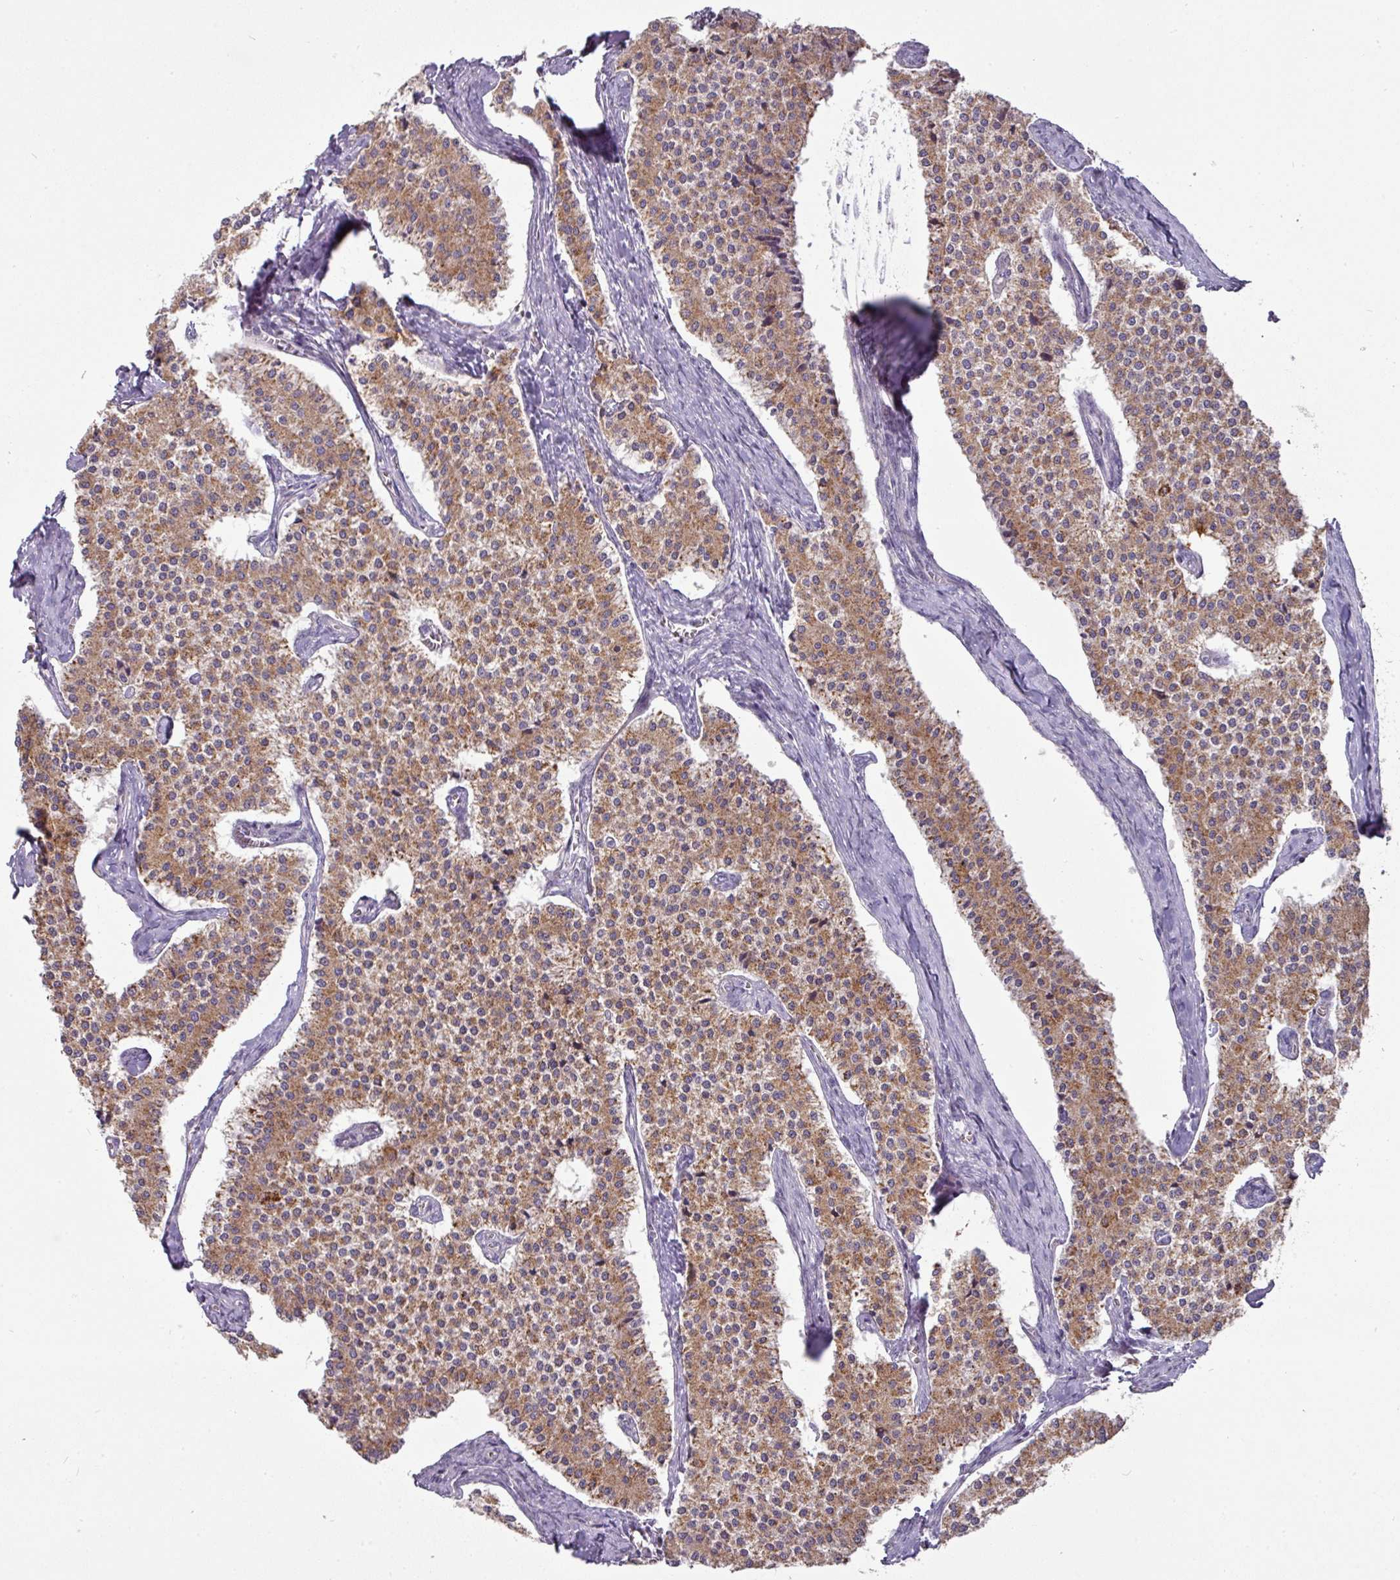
{"staining": {"intensity": "moderate", "quantity": ">75%", "location": "cytoplasmic/membranous"}, "tissue": "carcinoid", "cell_type": "Tumor cells", "image_type": "cancer", "snomed": [{"axis": "morphology", "description": "Carcinoid, malignant, NOS"}, {"axis": "topography", "description": "Colon"}], "caption": "Protein positivity by immunohistochemistry reveals moderate cytoplasmic/membranous expression in approximately >75% of tumor cells in carcinoid.", "gene": "TRAPPC1", "patient": {"sex": "female", "age": 52}}